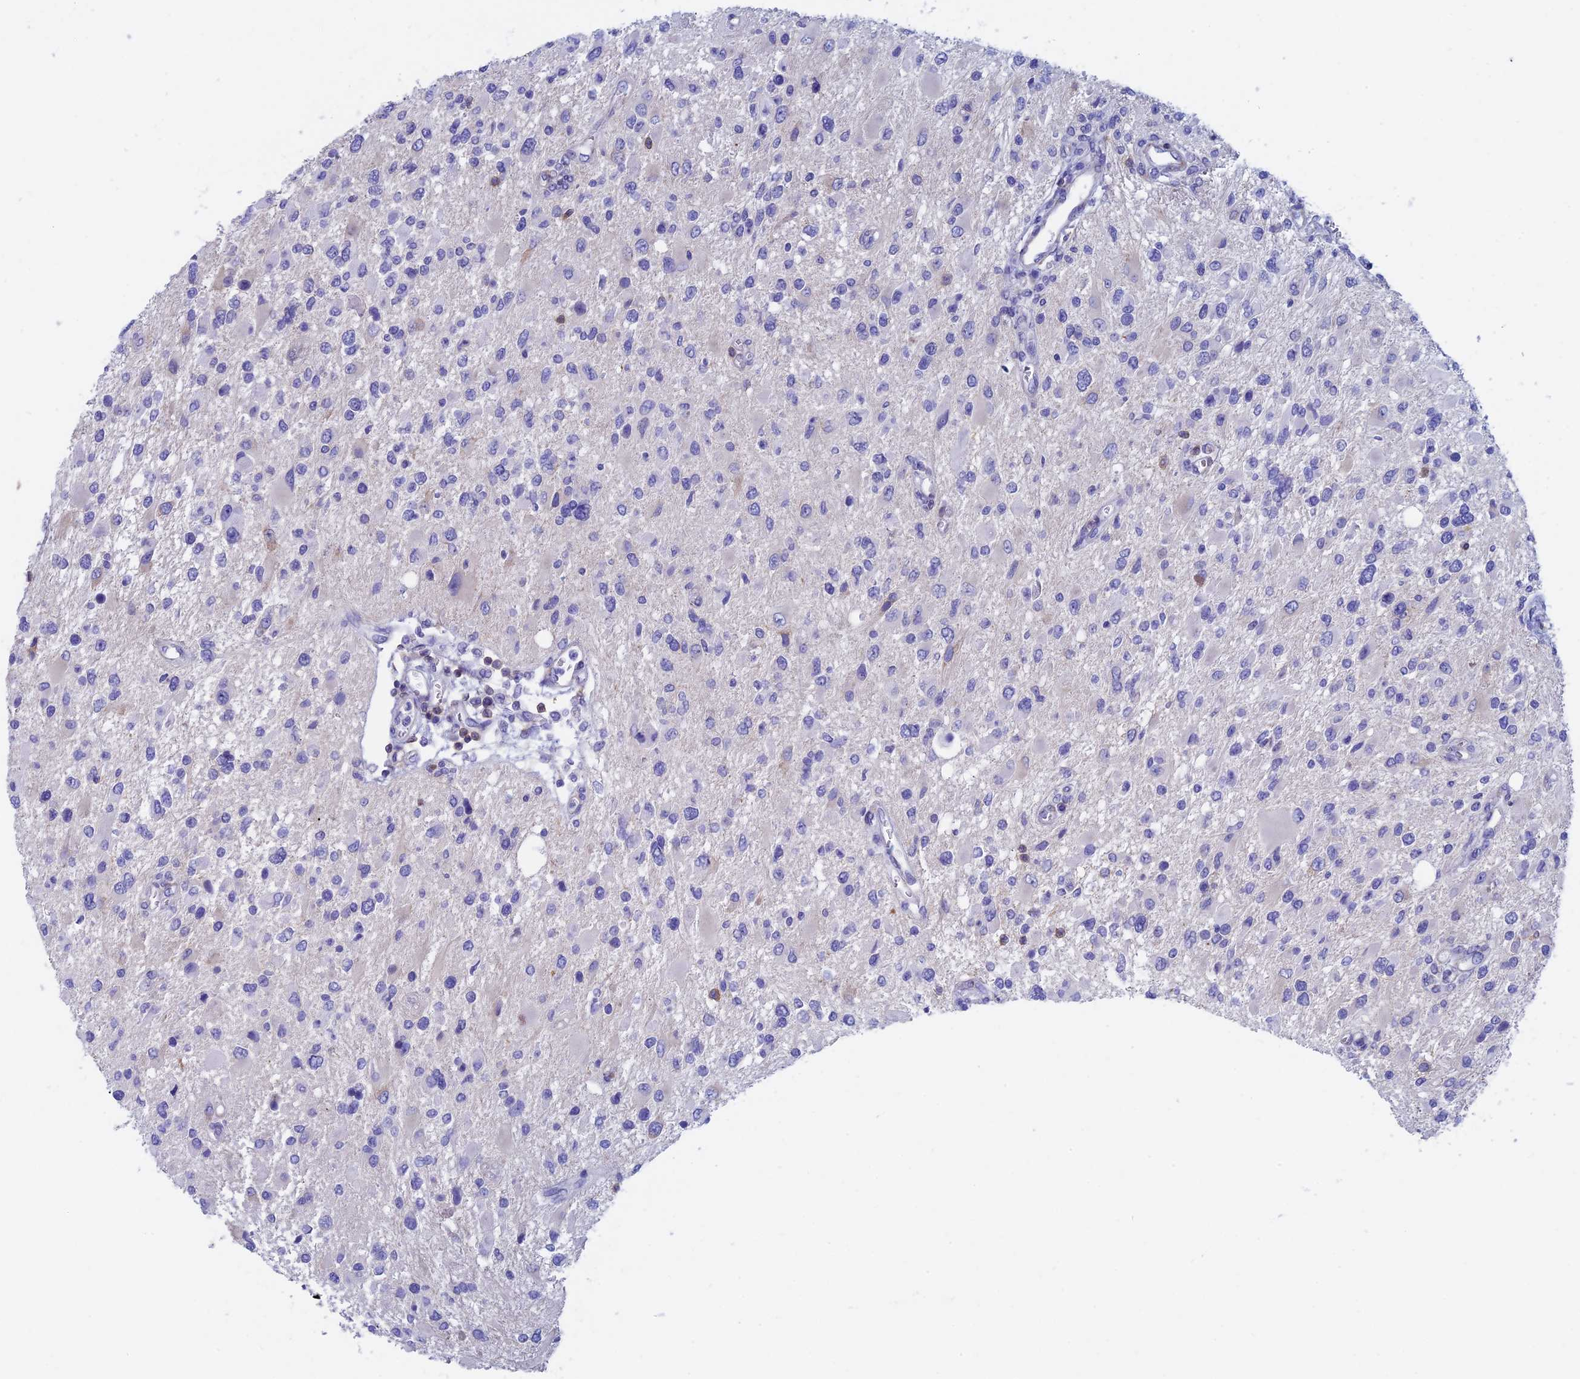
{"staining": {"intensity": "negative", "quantity": "none", "location": "none"}, "tissue": "glioma", "cell_type": "Tumor cells", "image_type": "cancer", "snomed": [{"axis": "morphology", "description": "Glioma, malignant, High grade"}, {"axis": "topography", "description": "Brain"}], "caption": "High power microscopy histopathology image of an IHC histopathology image of high-grade glioma (malignant), revealing no significant staining in tumor cells.", "gene": "SEPTIN1", "patient": {"sex": "male", "age": 53}}